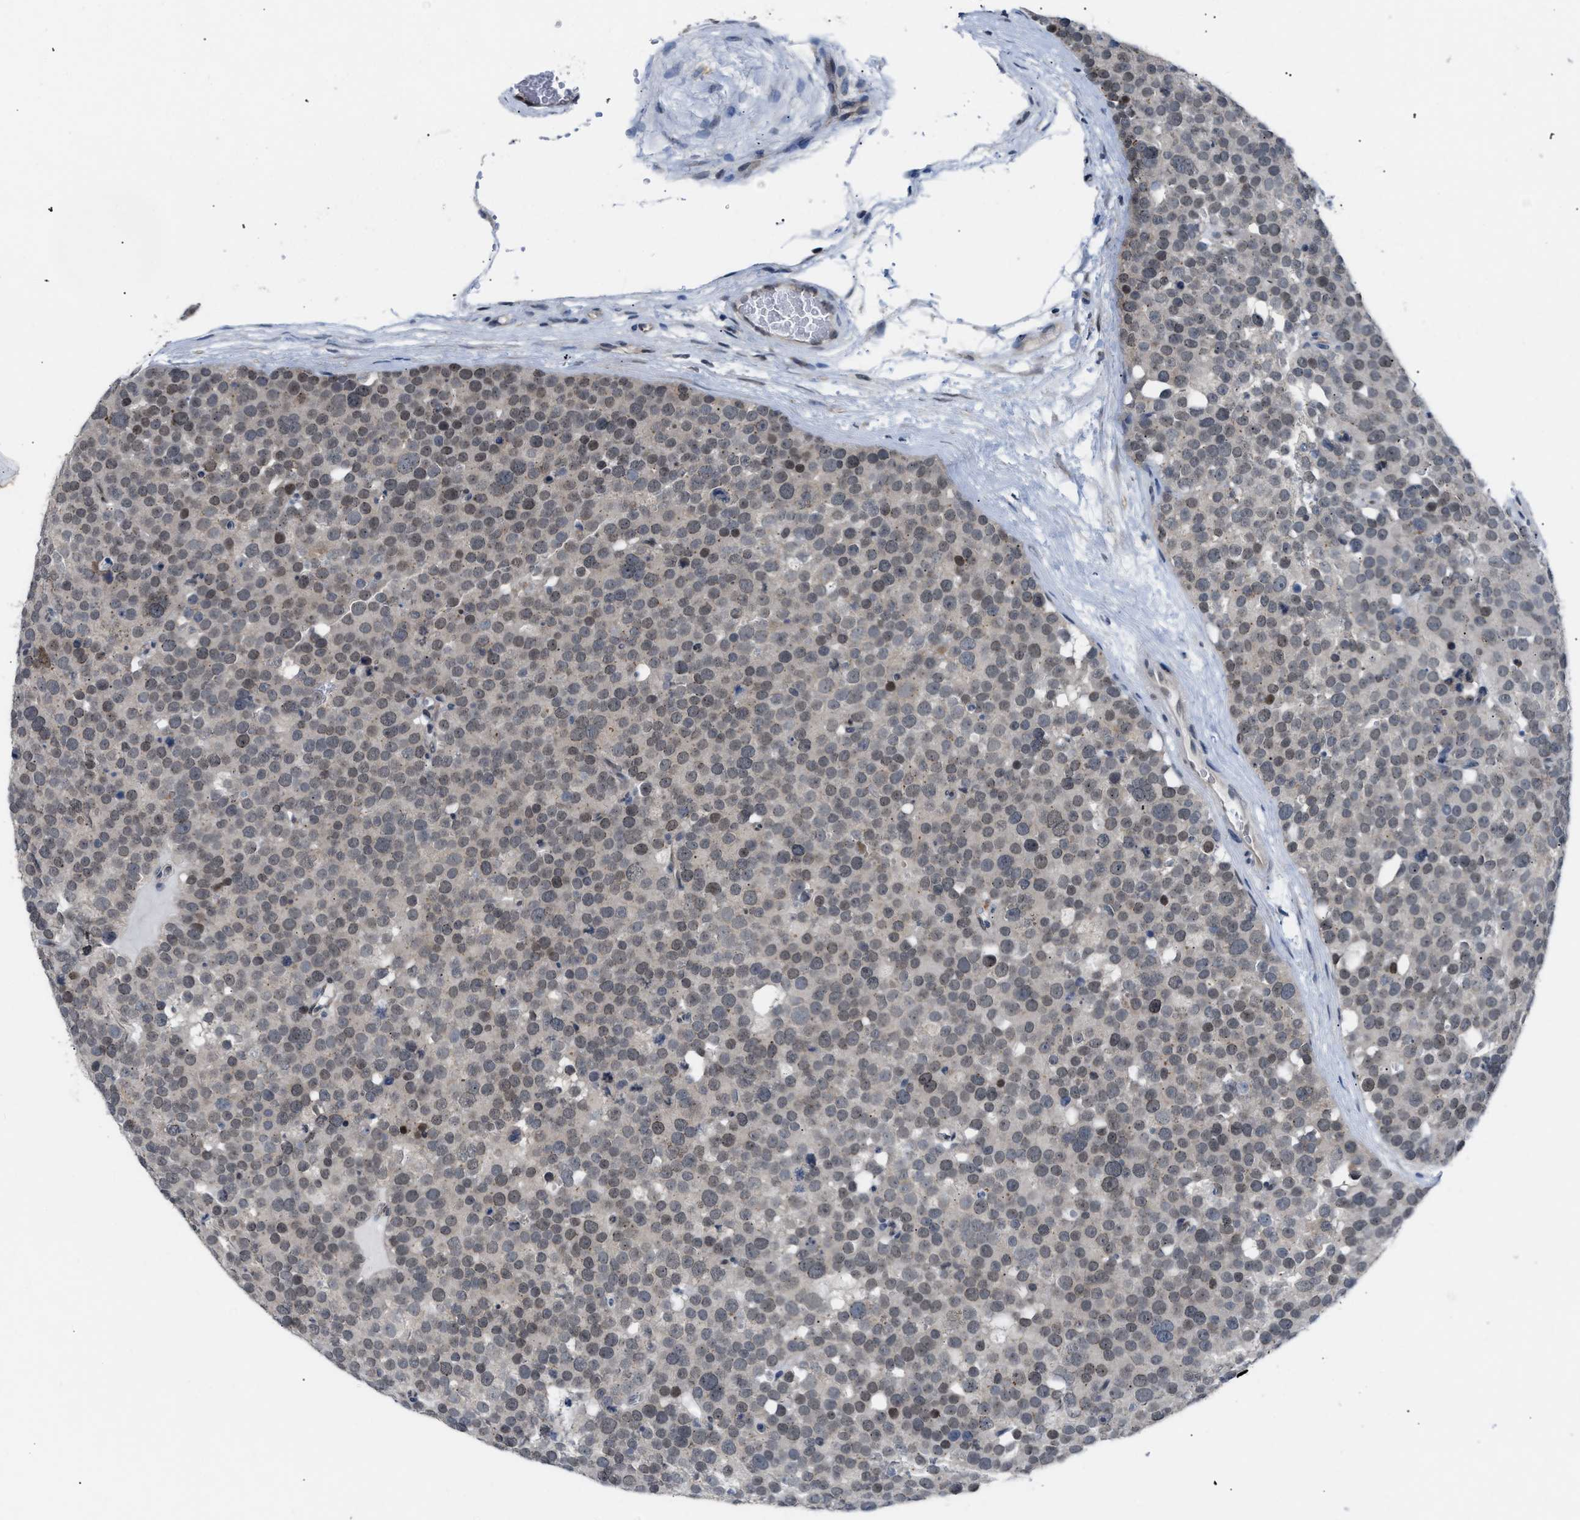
{"staining": {"intensity": "weak", "quantity": ">75%", "location": "nuclear"}, "tissue": "testis cancer", "cell_type": "Tumor cells", "image_type": "cancer", "snomed": [{"axis": "morphology", "description": "Seminoma, NOS"}, {"axis": "topography", "description": "Testis"}], "caption": "Seminoma (testis) tissue displays weak nuclear positivity in approximately >75% of tumor cells, visualized by immunohistochemistry.", "gene": "TXNRD3", "patient": {"sex": "male", "age": 71}}